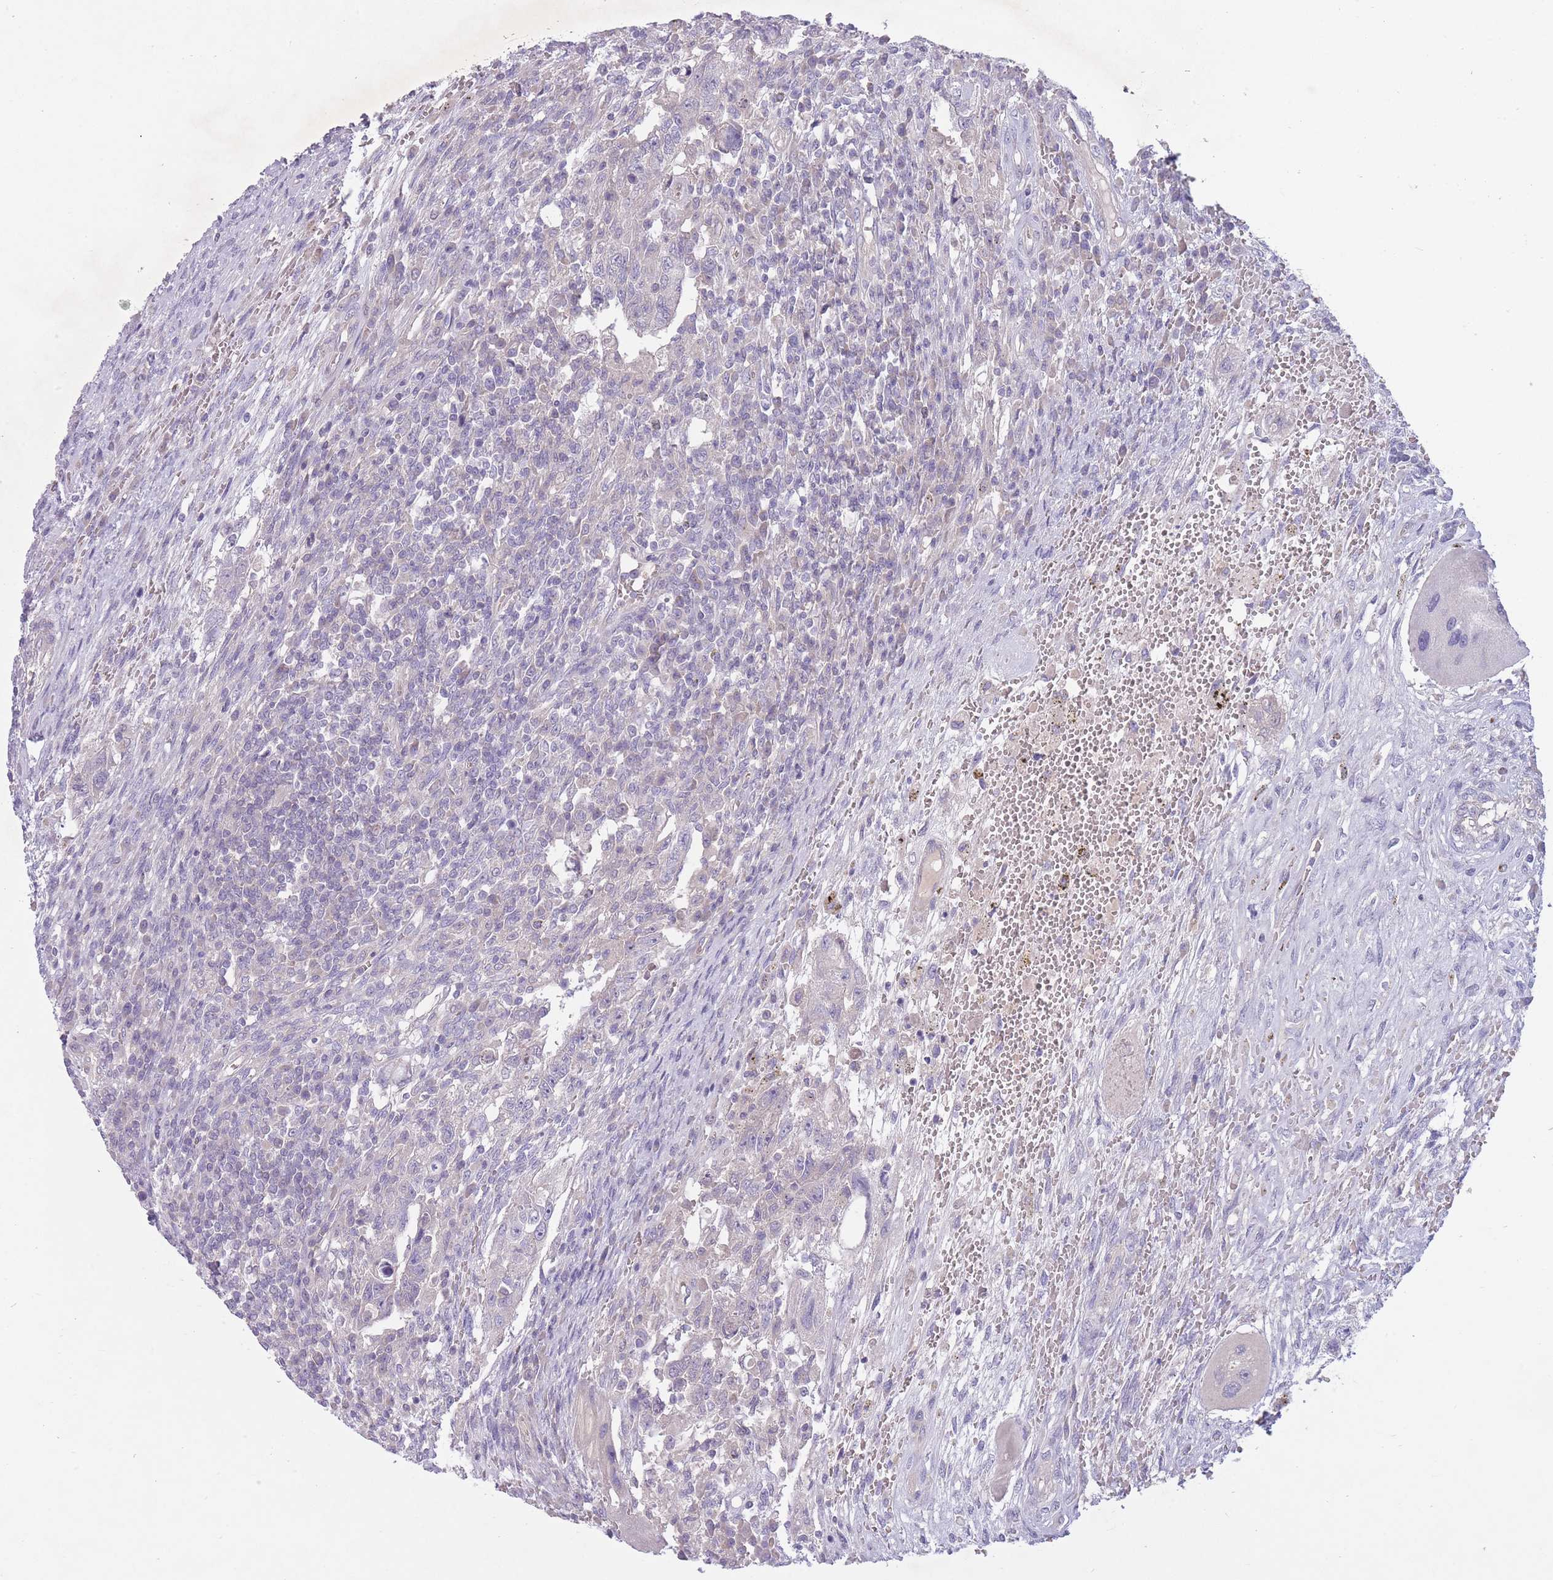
{"staining": {"intensity": "negative", "quantity": "none", "location": "none"}, "tissue": "testis cancer", "cell_type": "Tumor cells", "image_type": "cancer", "snomed": [{"axis": "morphology", "description": "Carcinoma, Embryonal, NOS"}, {"axis": "topography", "description": "Testis"}], "caption": "High magnification brightfield microscopy of testis embryonal carcinoma stained with DAB (3,3'-diaminobenzidine) (brown) and counterstained with hematoxylin (blue): tumor cells show no significant expression.", "gene": "PNPLA5", "patient": {"sex": "male", "age": 26}}